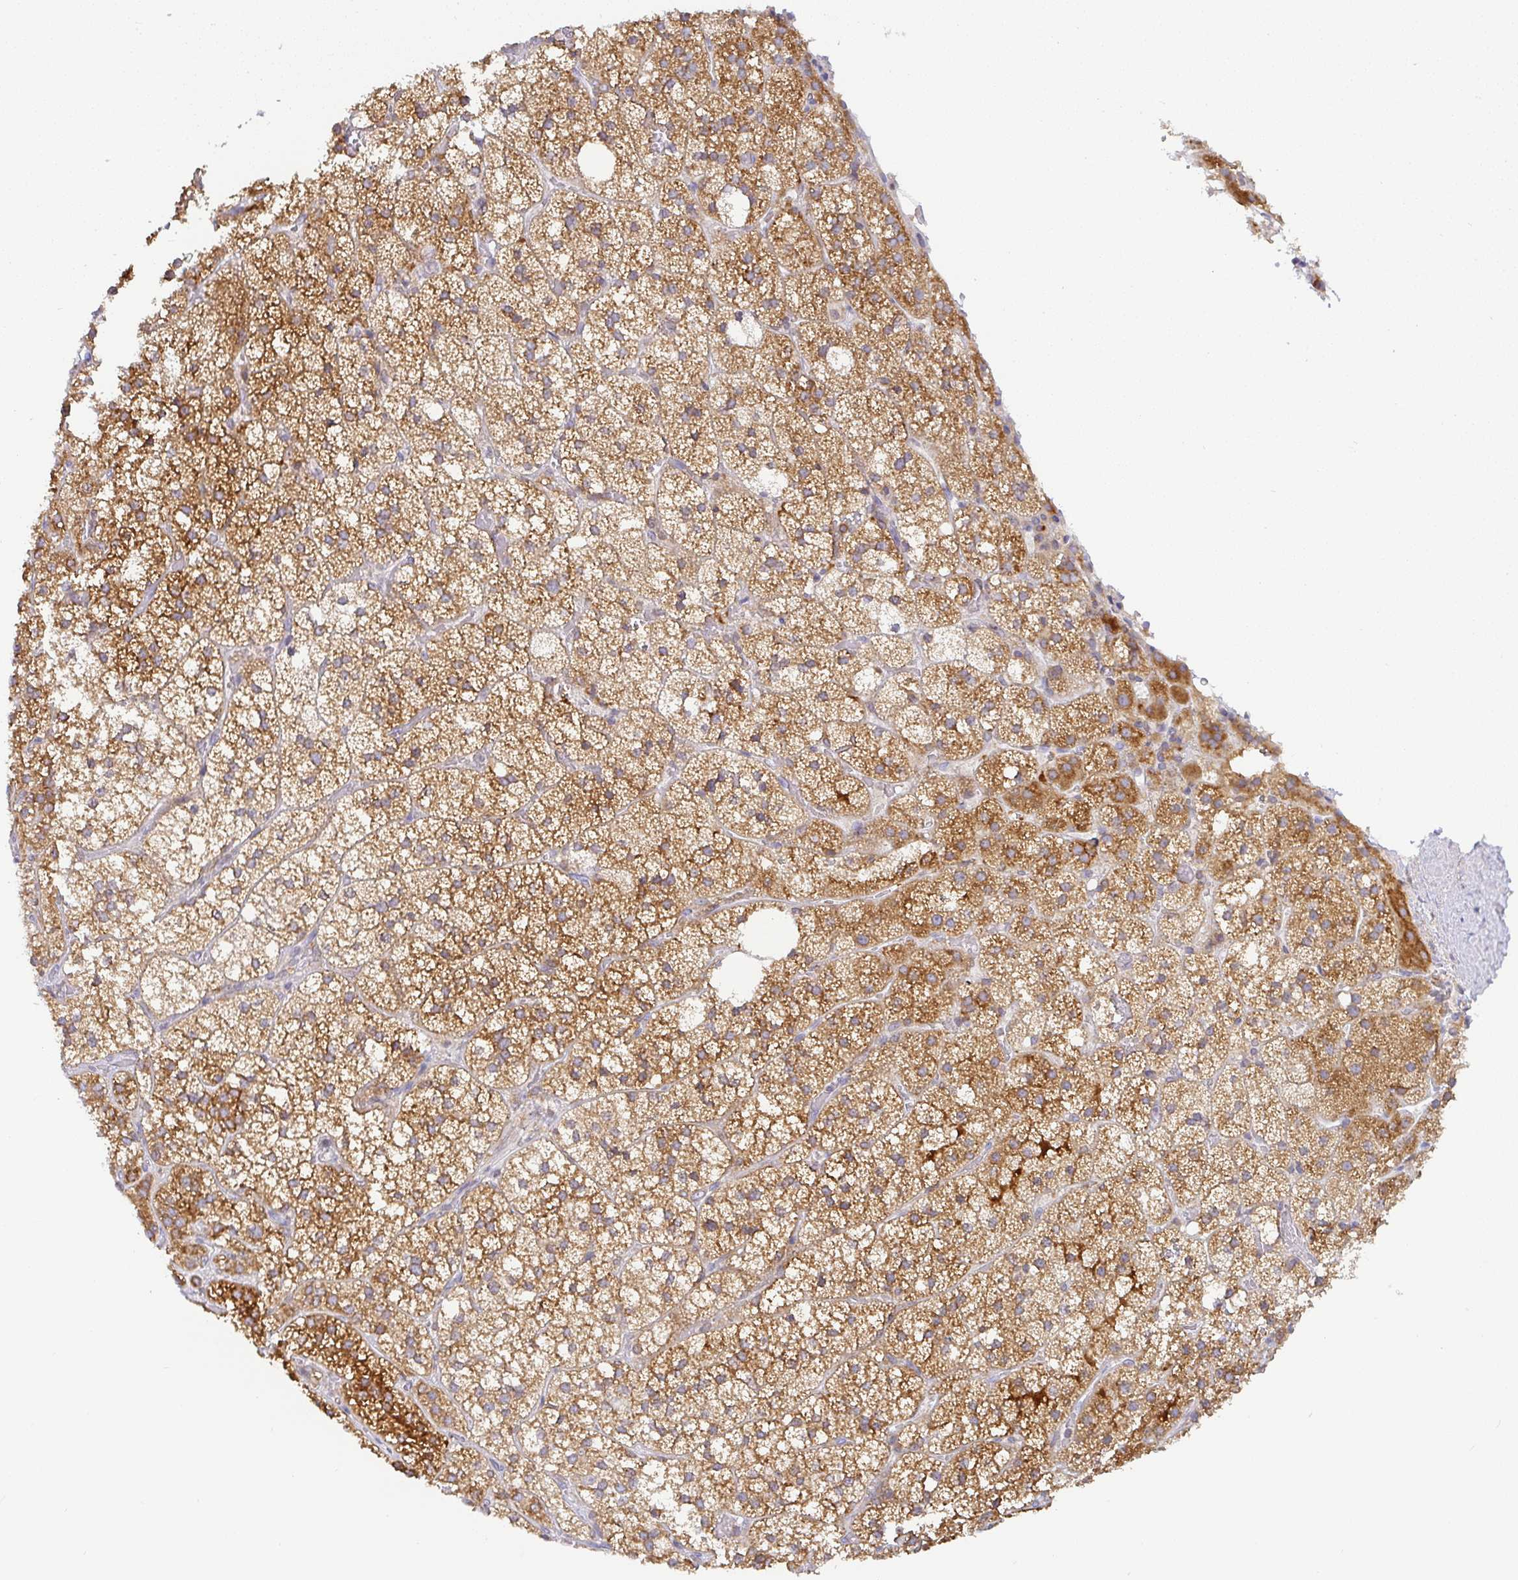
{"staining": {"intensity": "strong", "quantity": ">75%", "location": "cytoplasmic/membranous"}, "tissue": "adrenal gland", "cell_type": "Glandular cells", "image_type": "normal", "snomed": [{"axis": "morphology", "description": "Normal tissue, NOS"}, {"axis": "topography", "description": "Adrenal gland"}], "caption": "IHC image of normal adrenal gland: adrenal gland stained using IHC demonstrates high levels of strong protein expression localized specifically in the cytoplasmic/membranous of glandular cells, appearing as a cytoplasmic/membranous brown color.", "gene": "DERL2", "patient": {"sex": "male", "age": 53}}